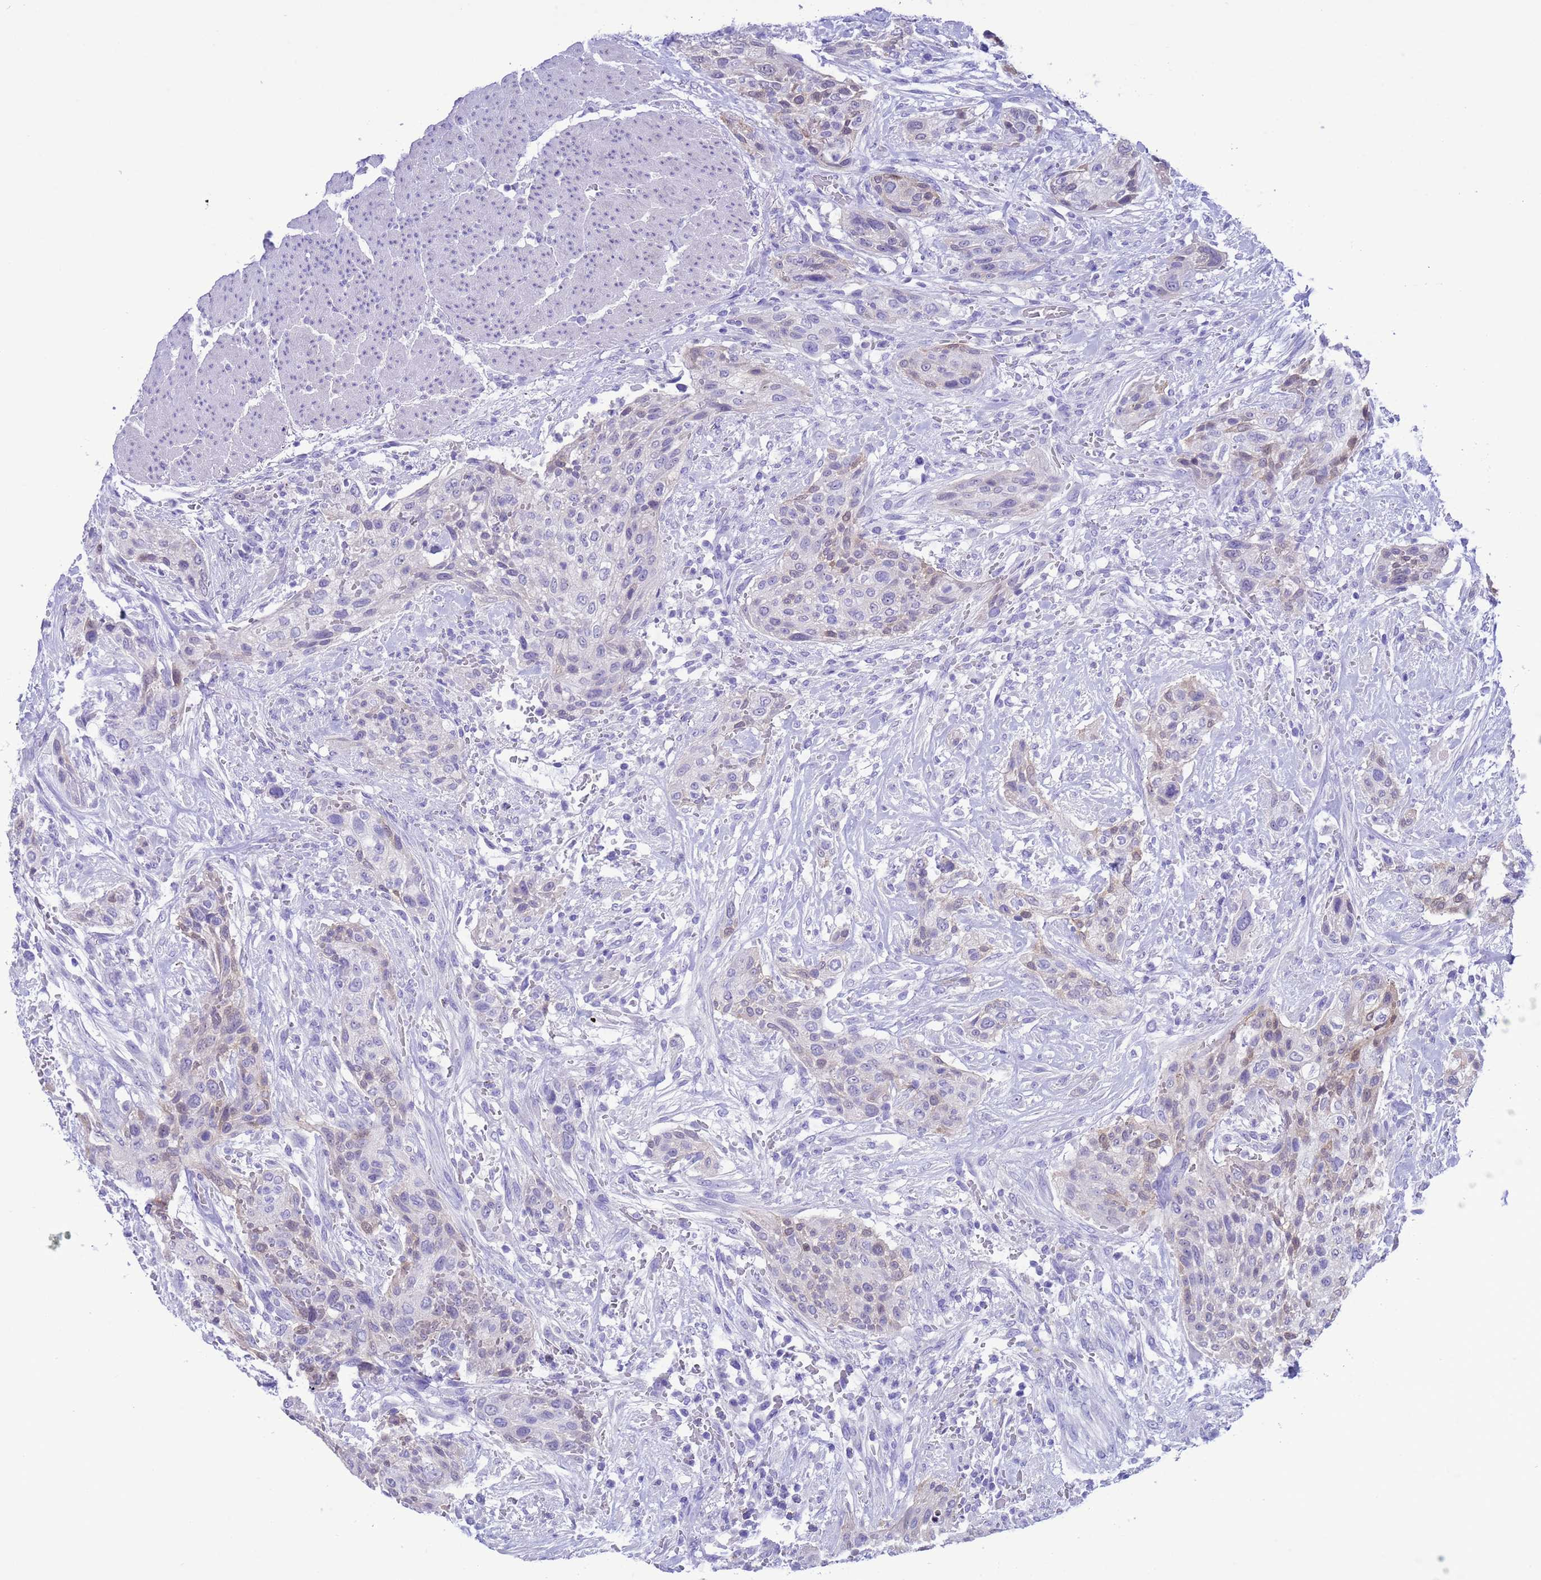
{"staining": {"intensity": "weak", "quantity": "<25%", "location": "cytoplasmic/membranous"}, "tissue": "urothelial cancer", "cell_type": "Tumor cells", "image_type": "cancer", "snomed": [{"axis": "morphology", "description": "Urothelial carcinoma, High grade"}, {"axis": "topography", "description": "Urinary bladder"}], "caption": "High-grade urothelial carcinoma was stained to show a protein in brown. There is no significant positivity in tumor cells. (DAB immunohistochemistry visualized using brightfield microscopy, high magnification).", "gene": "GSTM1", "patient": {"sex": "male", "age": 35}}